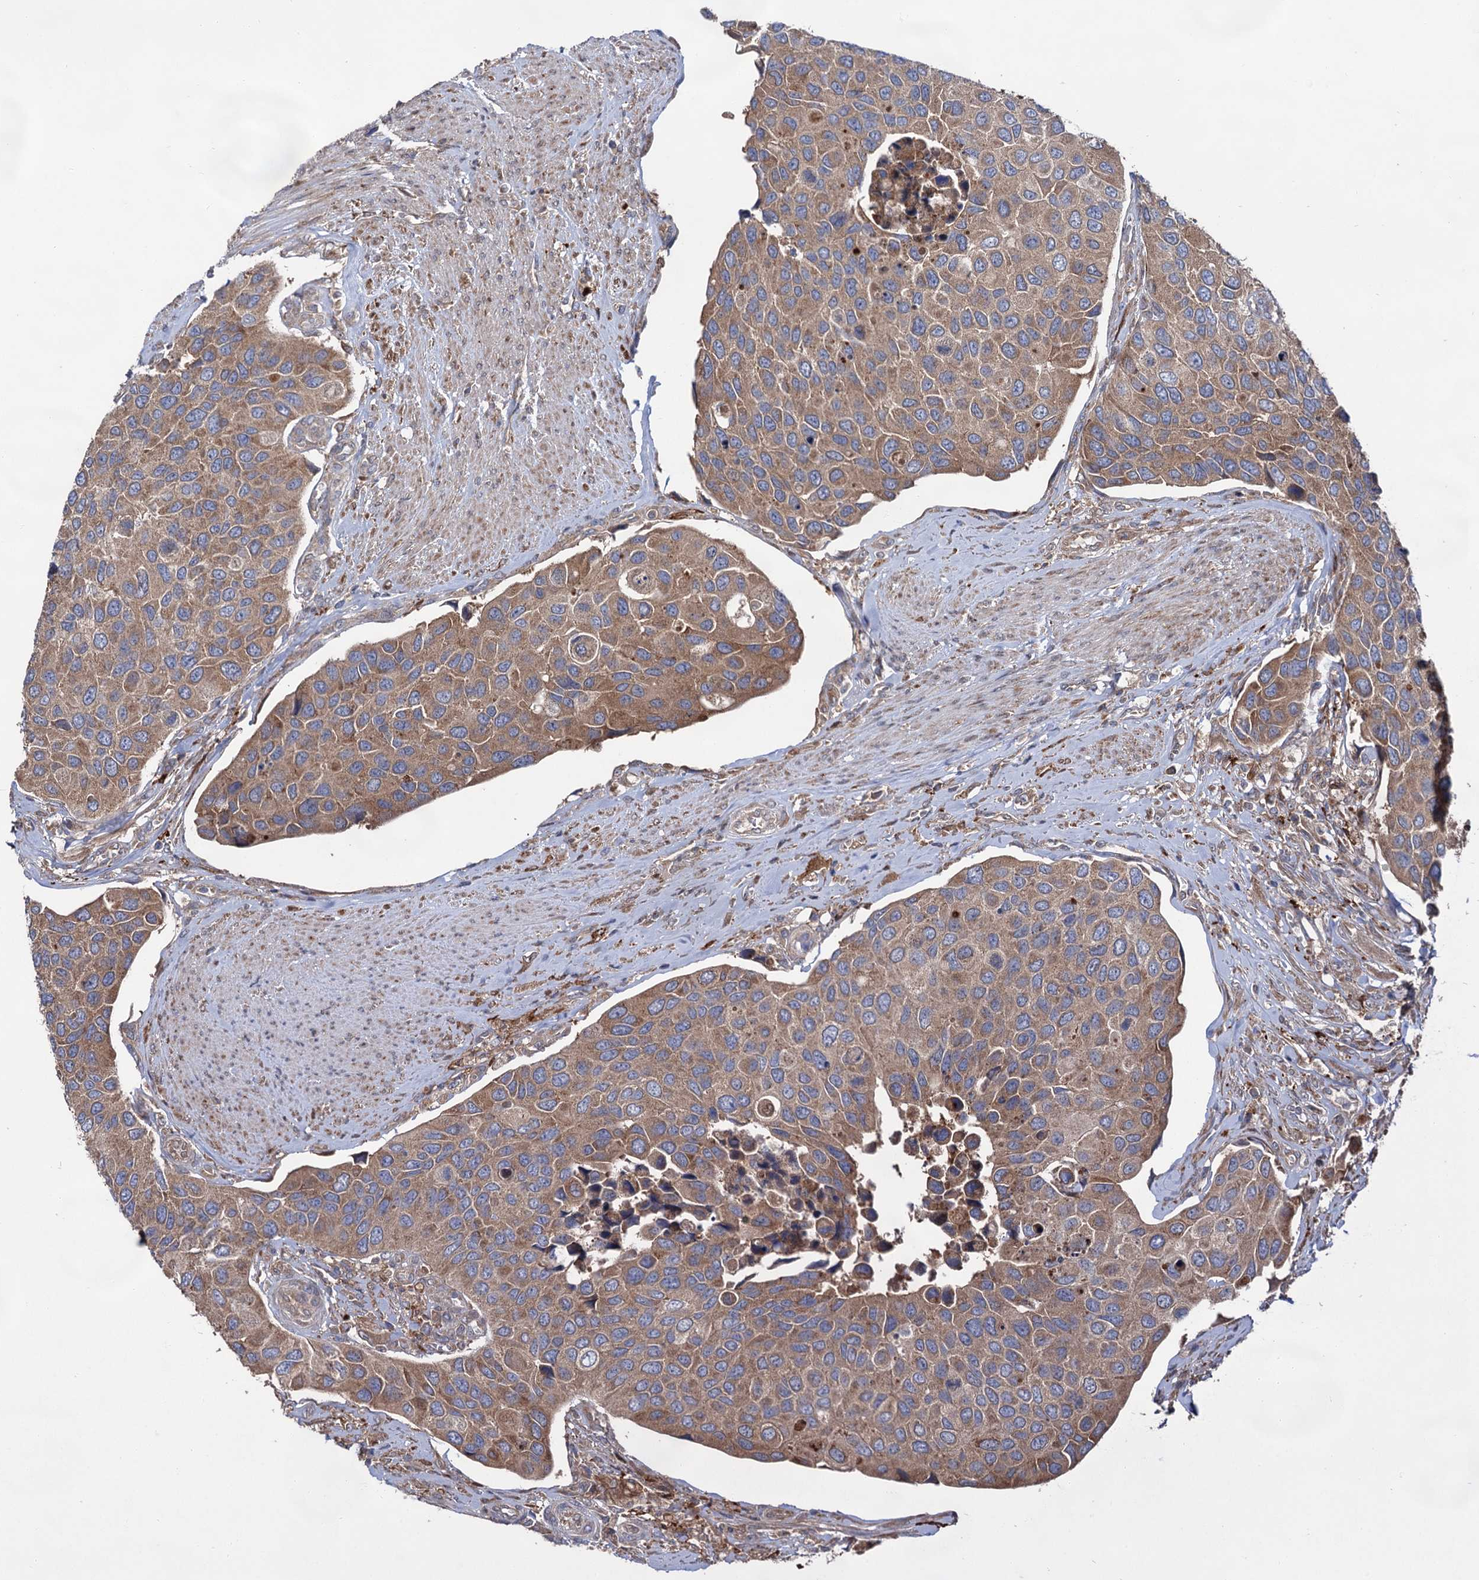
{"staining": {"intensity": "moderate", "quantity": ">75%", "location": "cytoplasmic/membranous"}, "tissue": "urothelial cancer", "cell_type": "Tumor cells", "image_type": "cancer", "snomed": [{"axis": "morphology", "description": "Urothelial carcinoma, High grade"}, {"axis": "topography", "description": "Urinary bladder"}], "caption": "A photomicrograph of human high-grade urothelial carcinoma stained for a protein demonstrates moderate cytoplasmic/membranous brown staining in tumor cells.", "gene": "NAA25", "patient": {"sex": "male", "age": 74}}